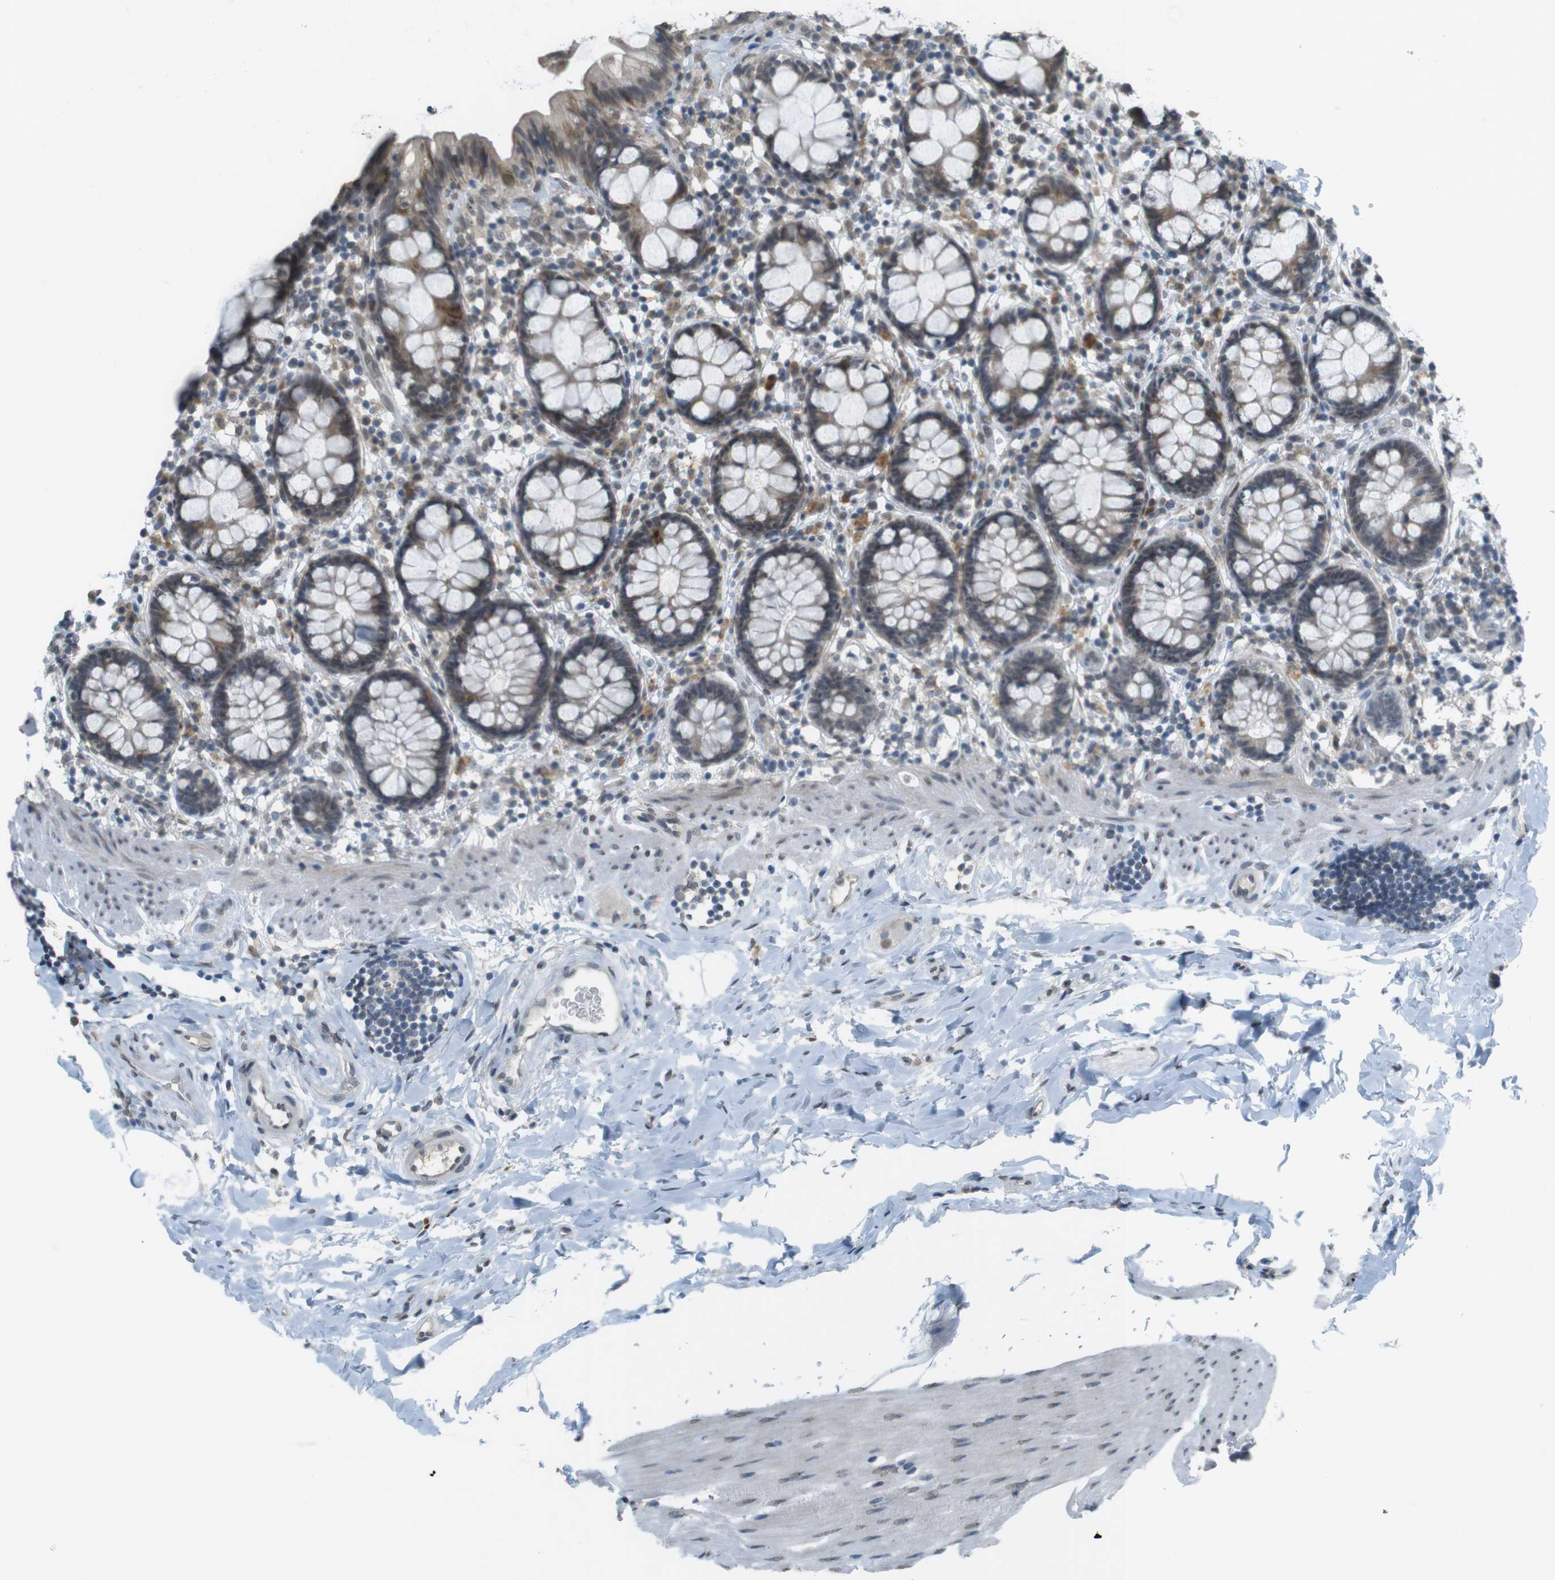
{"staining": {"intensity": "negative", "quantity": "none", "location": "none"}, "tissue": "colon", "cell_type": "Endothelial cells", "image_type": "normal", "snomed": [{"axis": "morphology", "description": "Normal tissue, NOS"}, {"axis": "topography", "description": "Colon"}], "caption": "A high-resolution image shows IHC staining of unremarkable colon, which reveals no significant expression in endothelial cells.", "gene": "FZD10", "patient": {"sex": "female", "age": 80}}